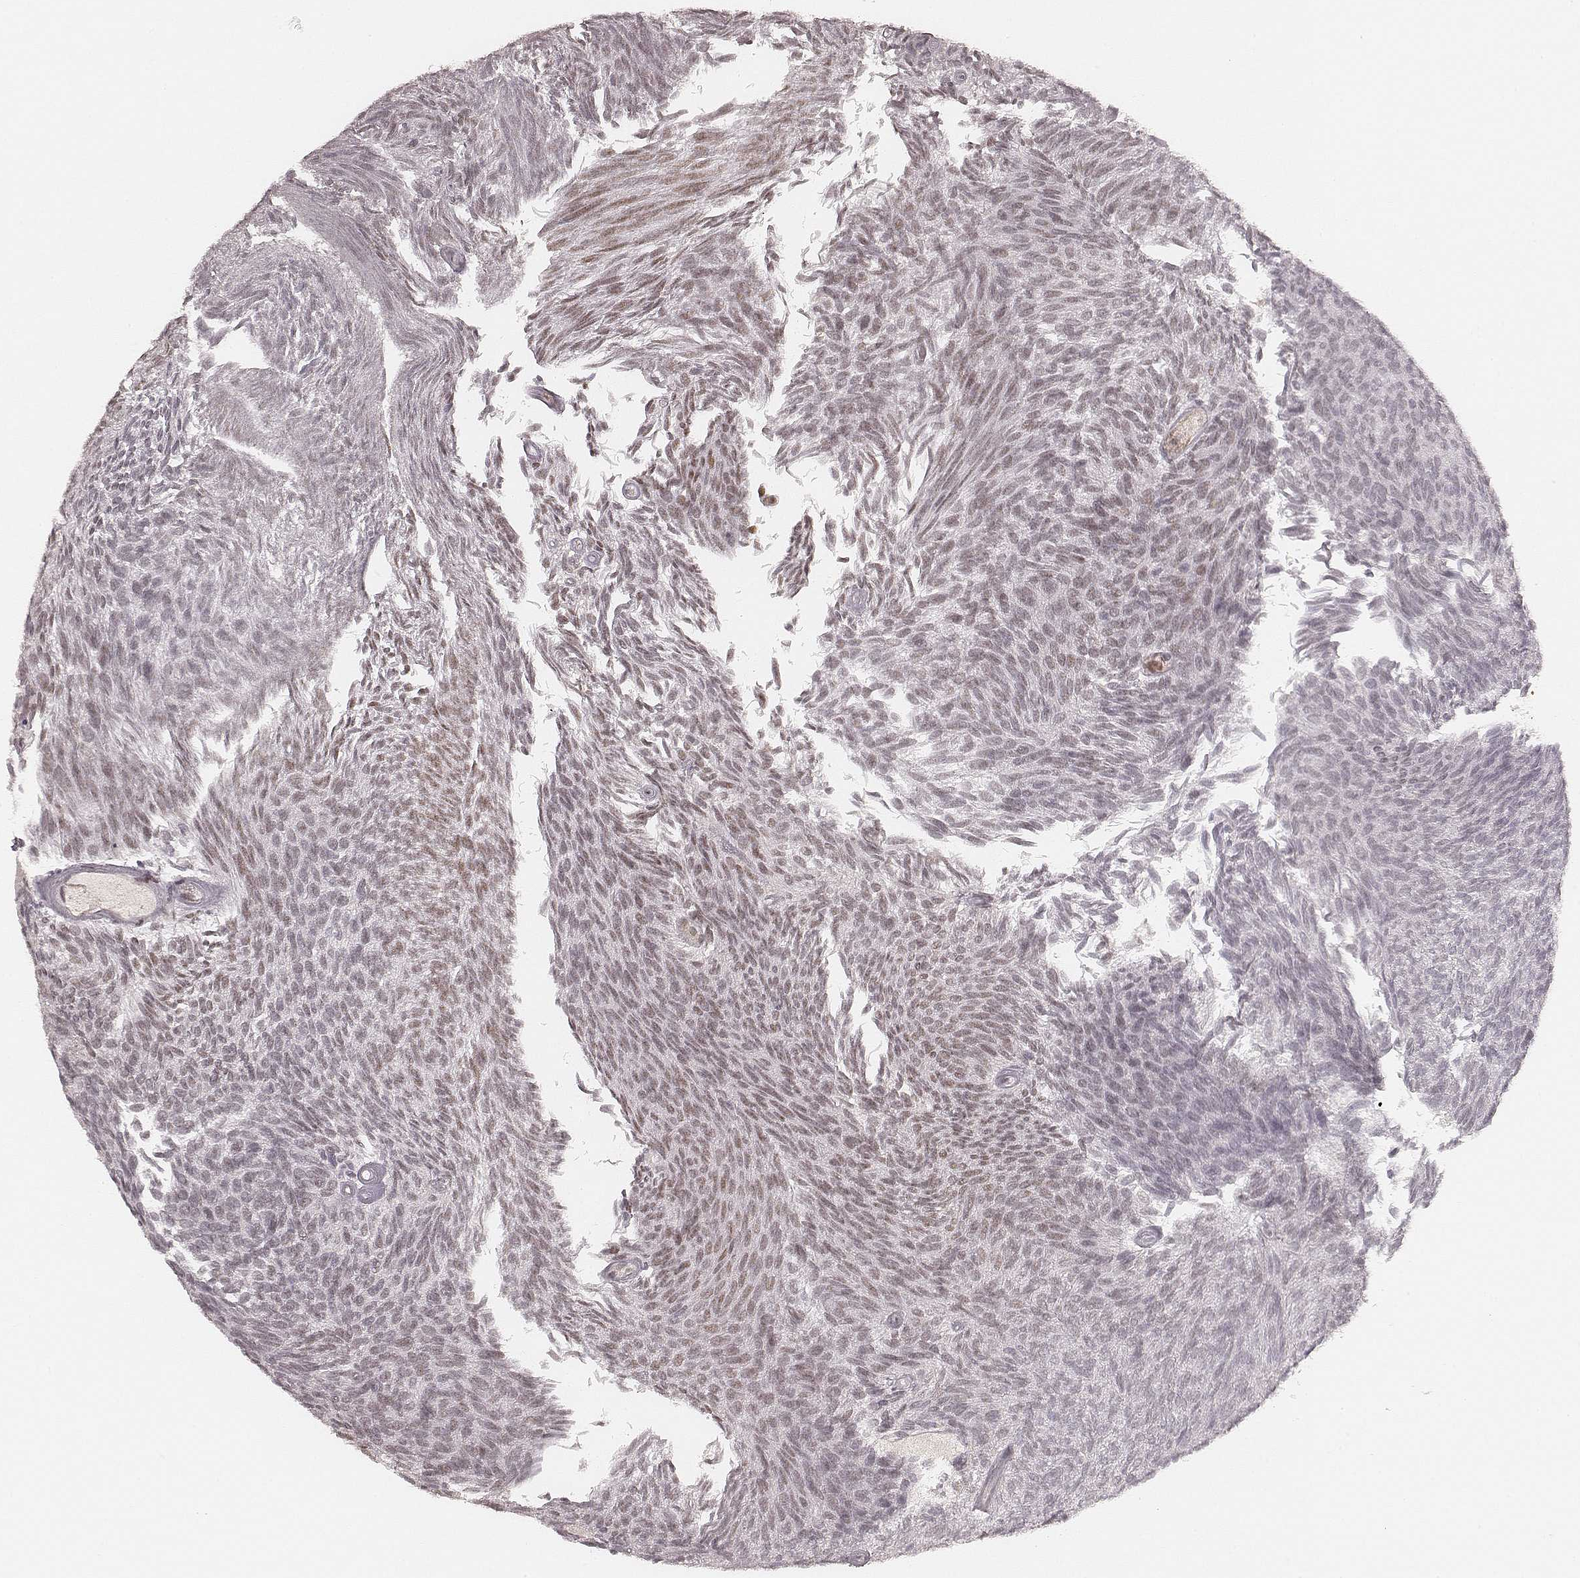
{"staining": {"intensity": "weak", "quantity": ">75%", "location": "nuclear"}, "tissue": "urothelial cancer", "cell_type": "Tumor cells", "image_type": "cancer", "snomed": [{"axis": "morphology", "description": "Urothelial carcinoma, Low grade"}, {"axis": "topography", "description": "Urinary bladder"}], "caption": "Brown immunohistochemical staining in human urothelial cancer displays weak nuclear expression in about >75% of tumor cells. Using DAB (3,3'-diaminobenzidine) (brown) and hematoxylin (blue) stains, captured at high magnification using brightfield microscopy.", "gene": "HNRNPC", "patient": {"sex": "male", "age": 77}}